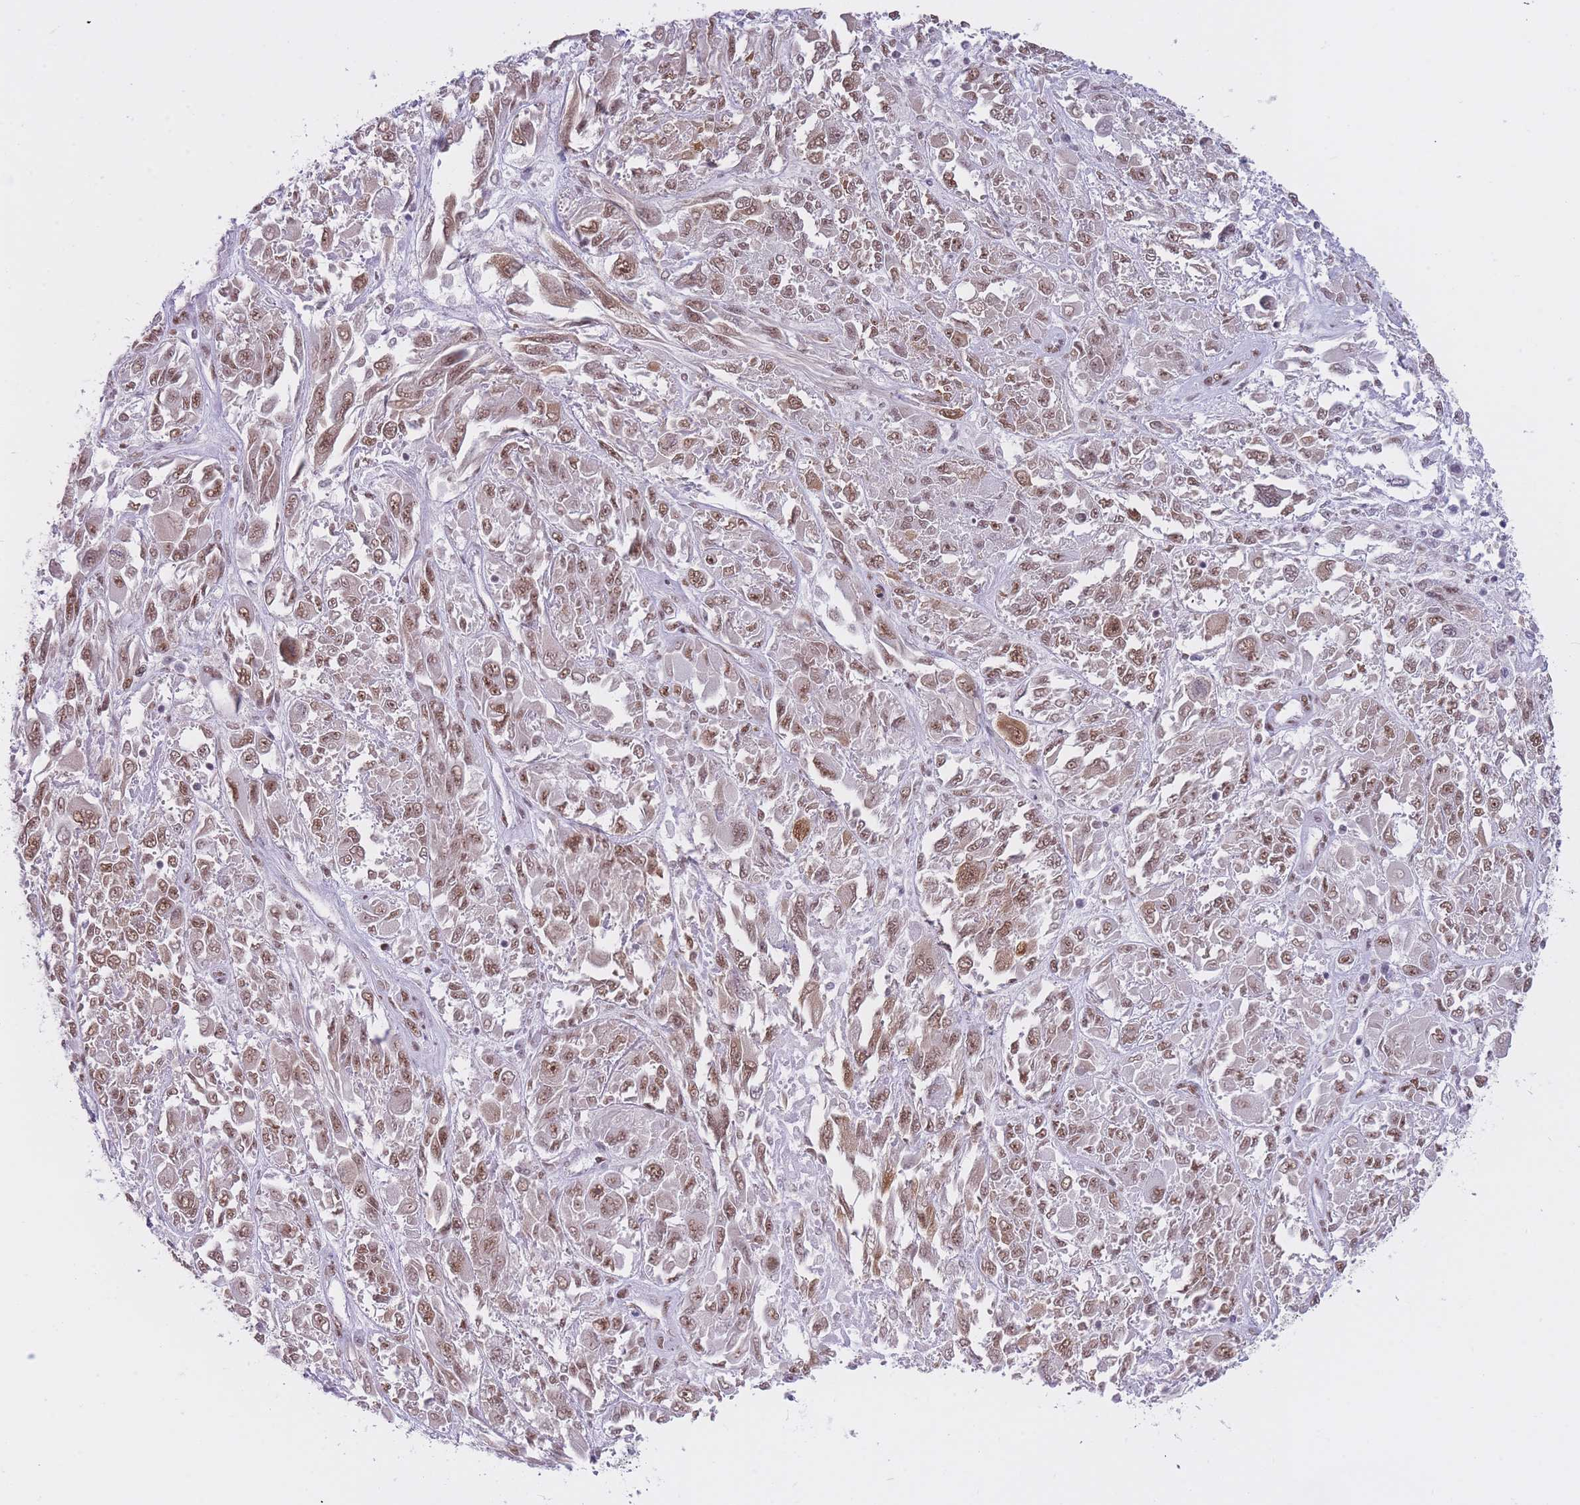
{"staining": {"intensity": "moderate", "quantity": ">75%", "location": "nuclear"}, "tissue": "melanoma", "cell_type": "Tumor cells", "image_type": "cancer", "snomed": [{"axis": "morphology", "description": "Malignant melanoma, NOS"}, {"axis": "topography", "description": "Skin"}], "caption": "A photomicrograph of melanoma stained for a protein shows moderate nuclear brown staining in tumor cells.", "gene": "HNRNPUL1", "patient": {"sex": "female", "age": 91}}